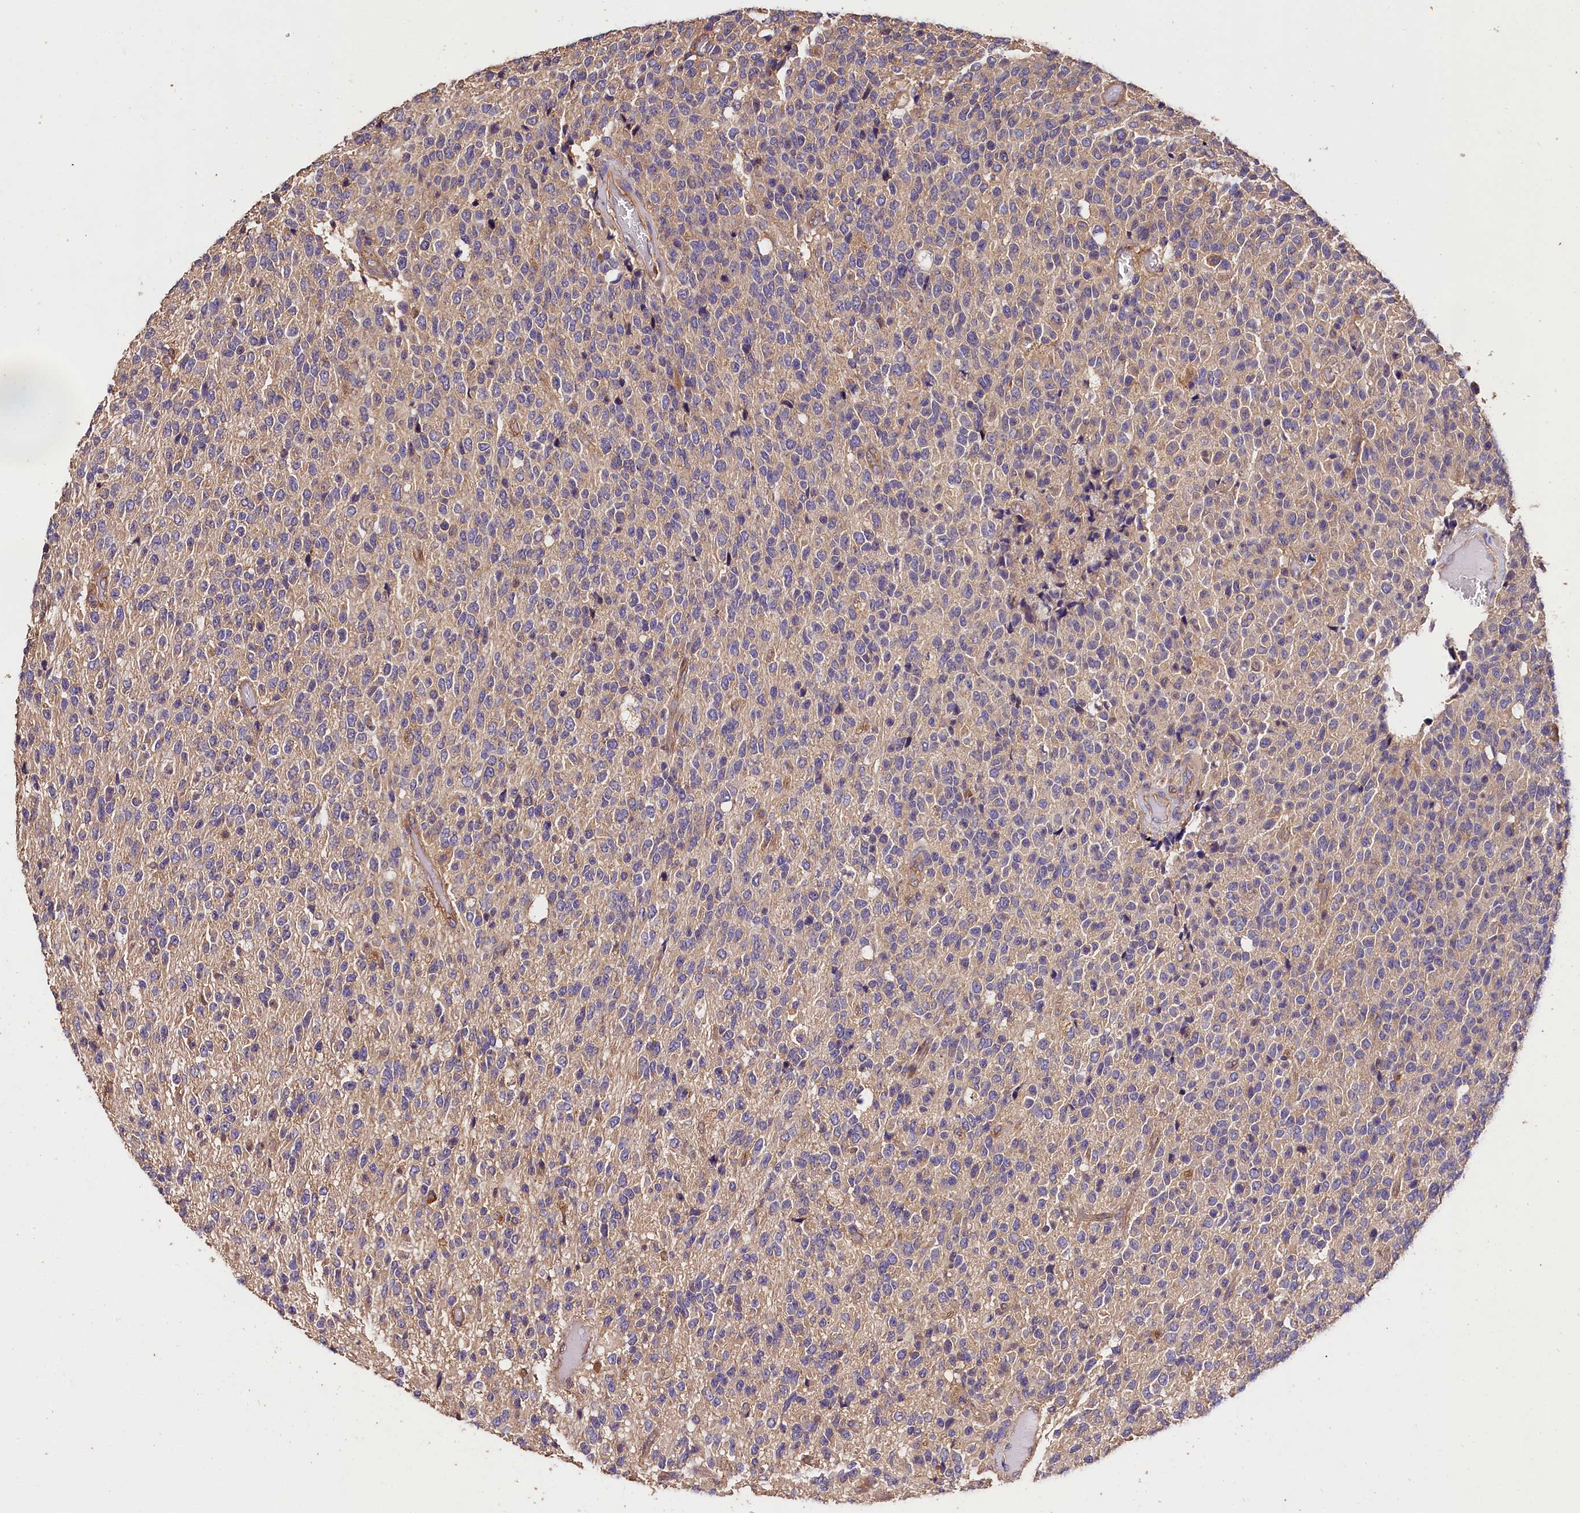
{"staining": {"intensity": "negative", "quantity": "none", "location": "none"}, "tissue": "glioma", "cell_type": "Tumor cells", "image_type": "cancer", "snomed": [{"axis": "morphology", "description": "Glioma, malignant, High grade"}, {"axis": "topography", "description": "pancreas cauda"}], "caption": "Immunohistochemistry (IHC) histopathology image of neoplastic tissue: malignant glioma (high-grade) stained with DAB demonstrates no significant protein expression in tumor cells.", "gene": "OAS3", "patient": {"sex": "male", "age": 60}}